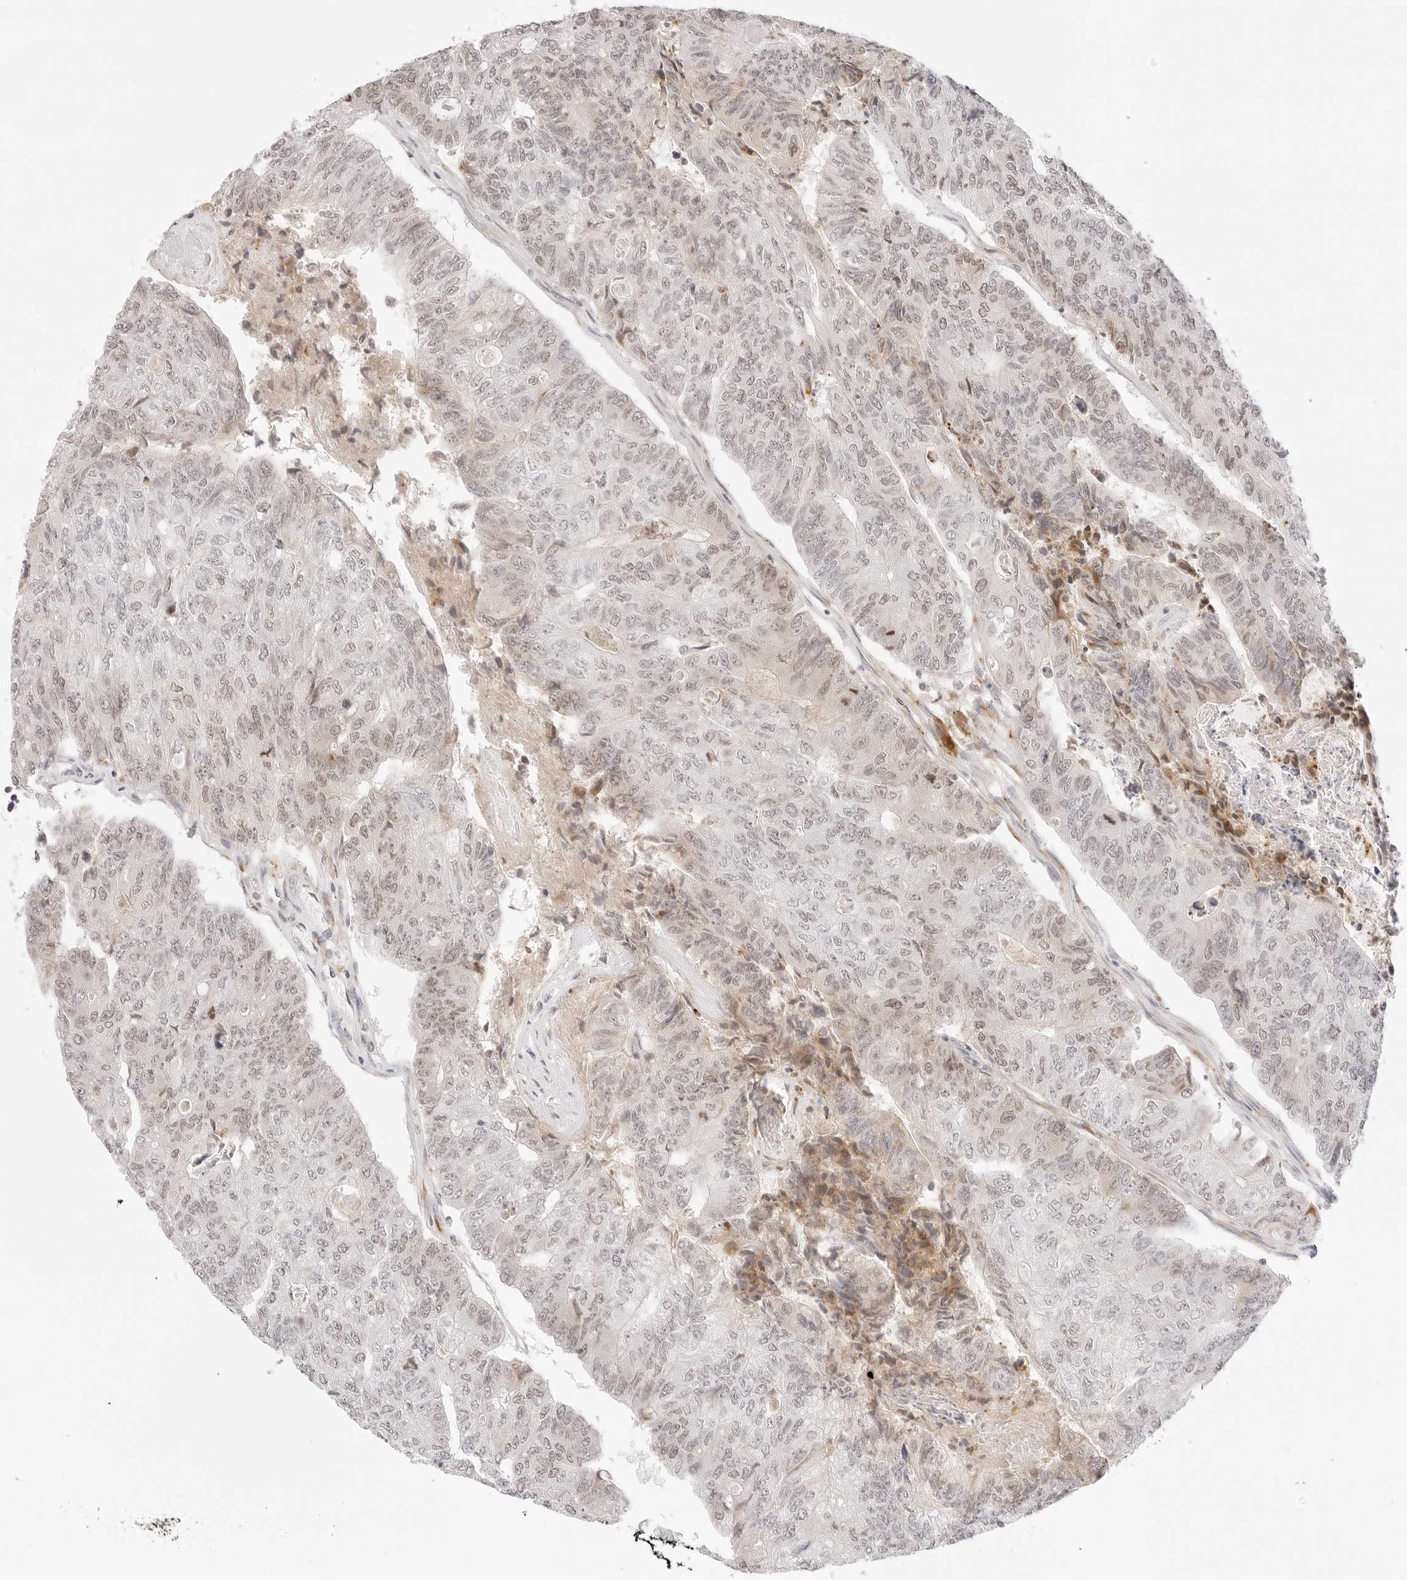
{"staining": {"intensity": "weak", "quantity": ">75%", "location": "nuclear"}, "tissue": "colorectal cancer", "cell_type": "Tumor cells", "image_type": "cancer", "snomed": [{"axis": "morphology", "description": "Adenocarcinoma, NOS"}, {"axis": "topography", "description": "Colon"}], "caption": "Immunohistochemical staining of human colorectal cancer (adenocarcinoma) reveals low levels of weak nuclear expression in approximately >75% of tumor cells.", "gene": "XKR4", "patient": {"sex": "female", "age": 67}}